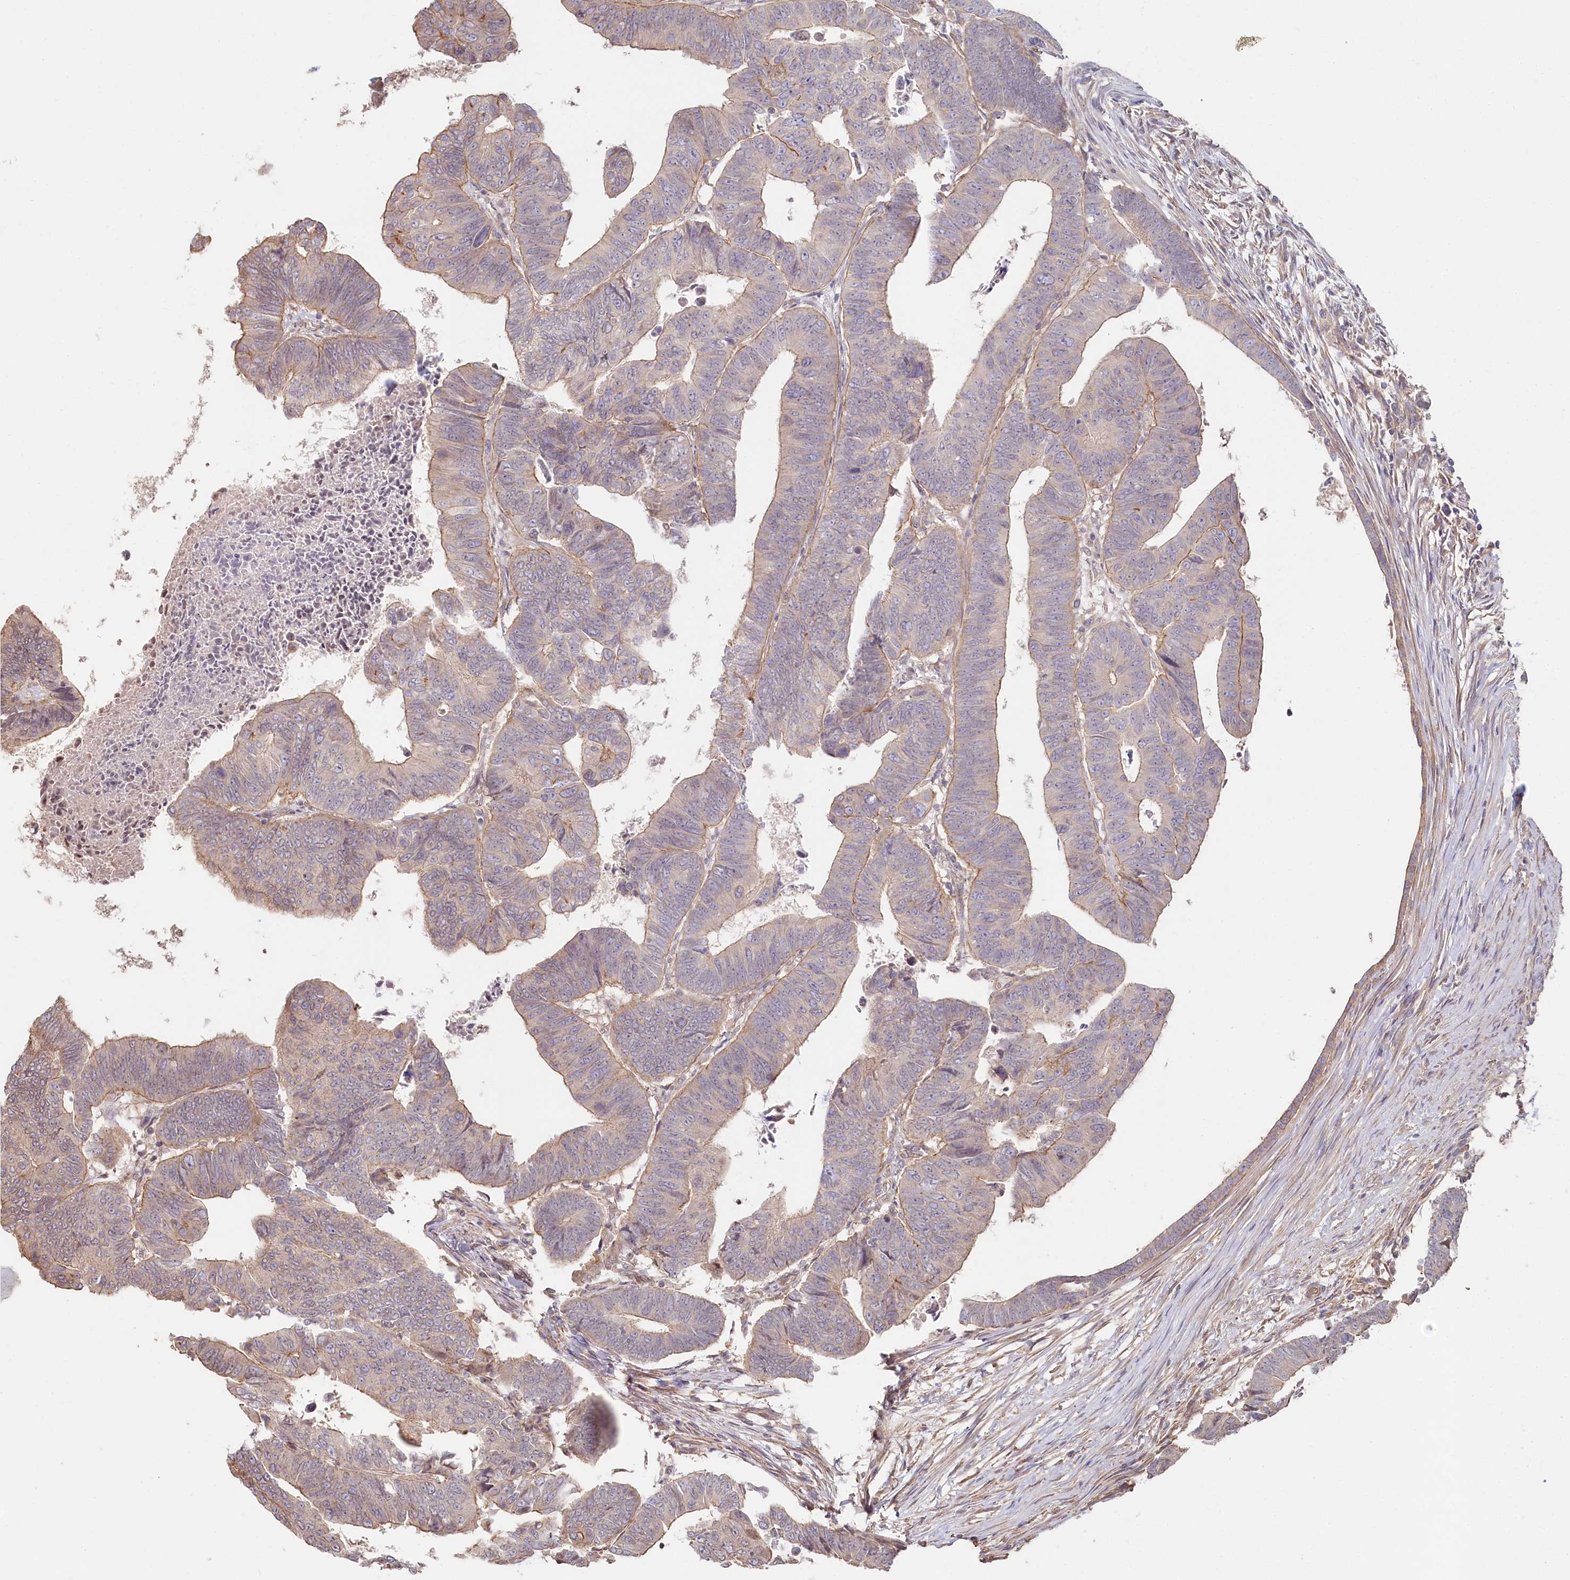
{"staining": {"intensity": "weak", "quantity": "25%-75%", "location": "cytoplasmic/membranous"}, "tissue": "colorectal cancer", "cell_type": "Tumor cells", "image_type": "cancer", "snomed": [{"axis": "morphology", "description": "Adenocarcinoma, NOS"}, {"axis": "topography", "description": "Rectum"}], "caption": "DAB immunohistochemical staining of colorectal cancer displays weak cytoplasmic/membranous protein staining in about 25%-75% of tumor cells.", "gene": "TCHP", "patient": {"sex": "female", "age": 65}}